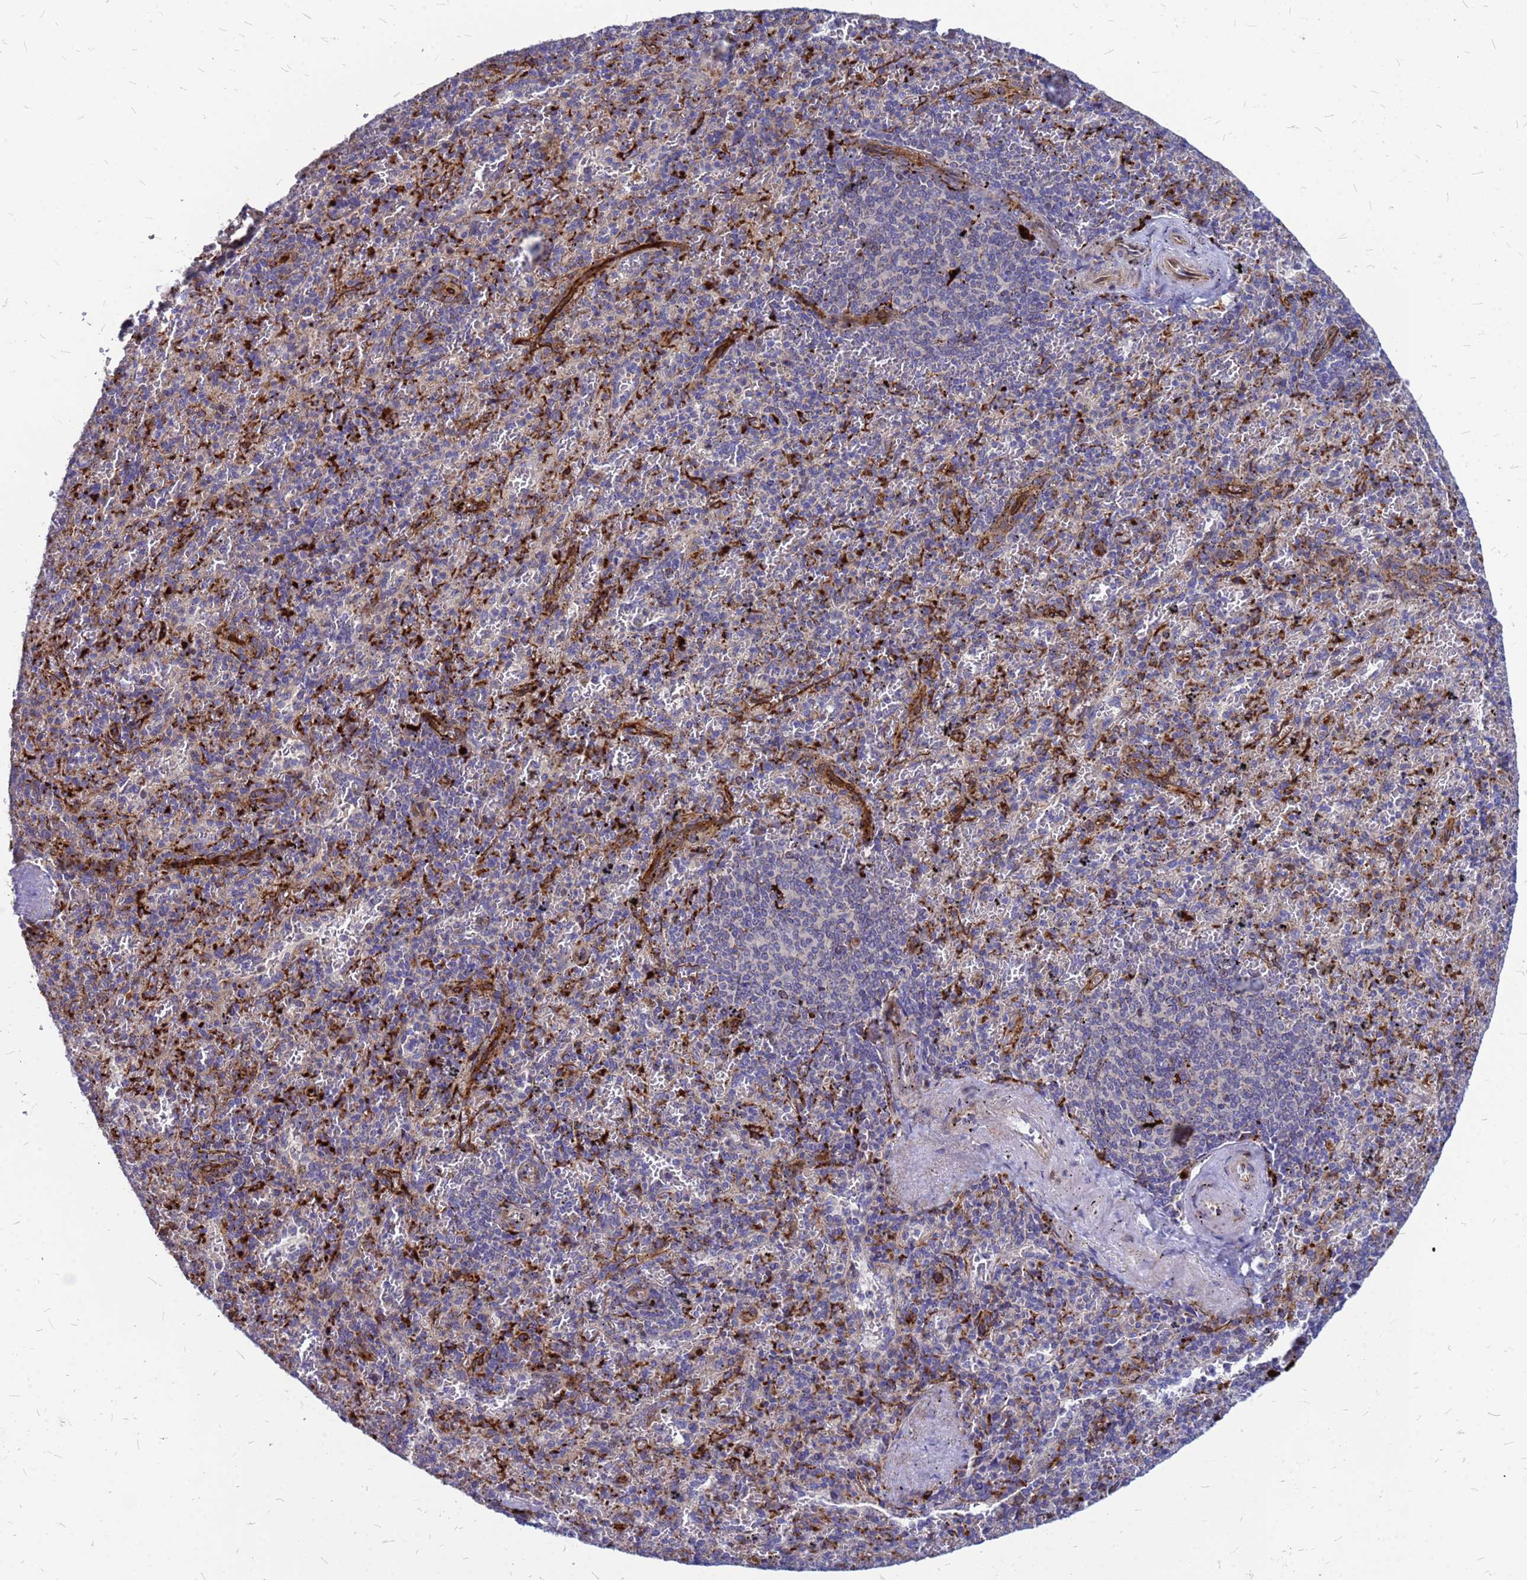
{"staining": {"intensity": "strong", "quantity": "<25%", "location": "cytoplasmic/membranous"}, "tissue": "spleen", "cell_type": "Cells in red pulp", "image_type": "normal", "snomed": [{"axis": "morphology", "description": "Normal tissue, NOS"}, {"axis": "topography", "description": "Spleen"}], "caption": "Spleen stained with DAB (3,3'-diaminobenzidine) IHC shows medium levels of strong cytoplasmic/membranous positivity in approximately <25% of cells in red pulp.", "gene": "NOSTRIN", "patient": {"sex": "male", "age": 82}}